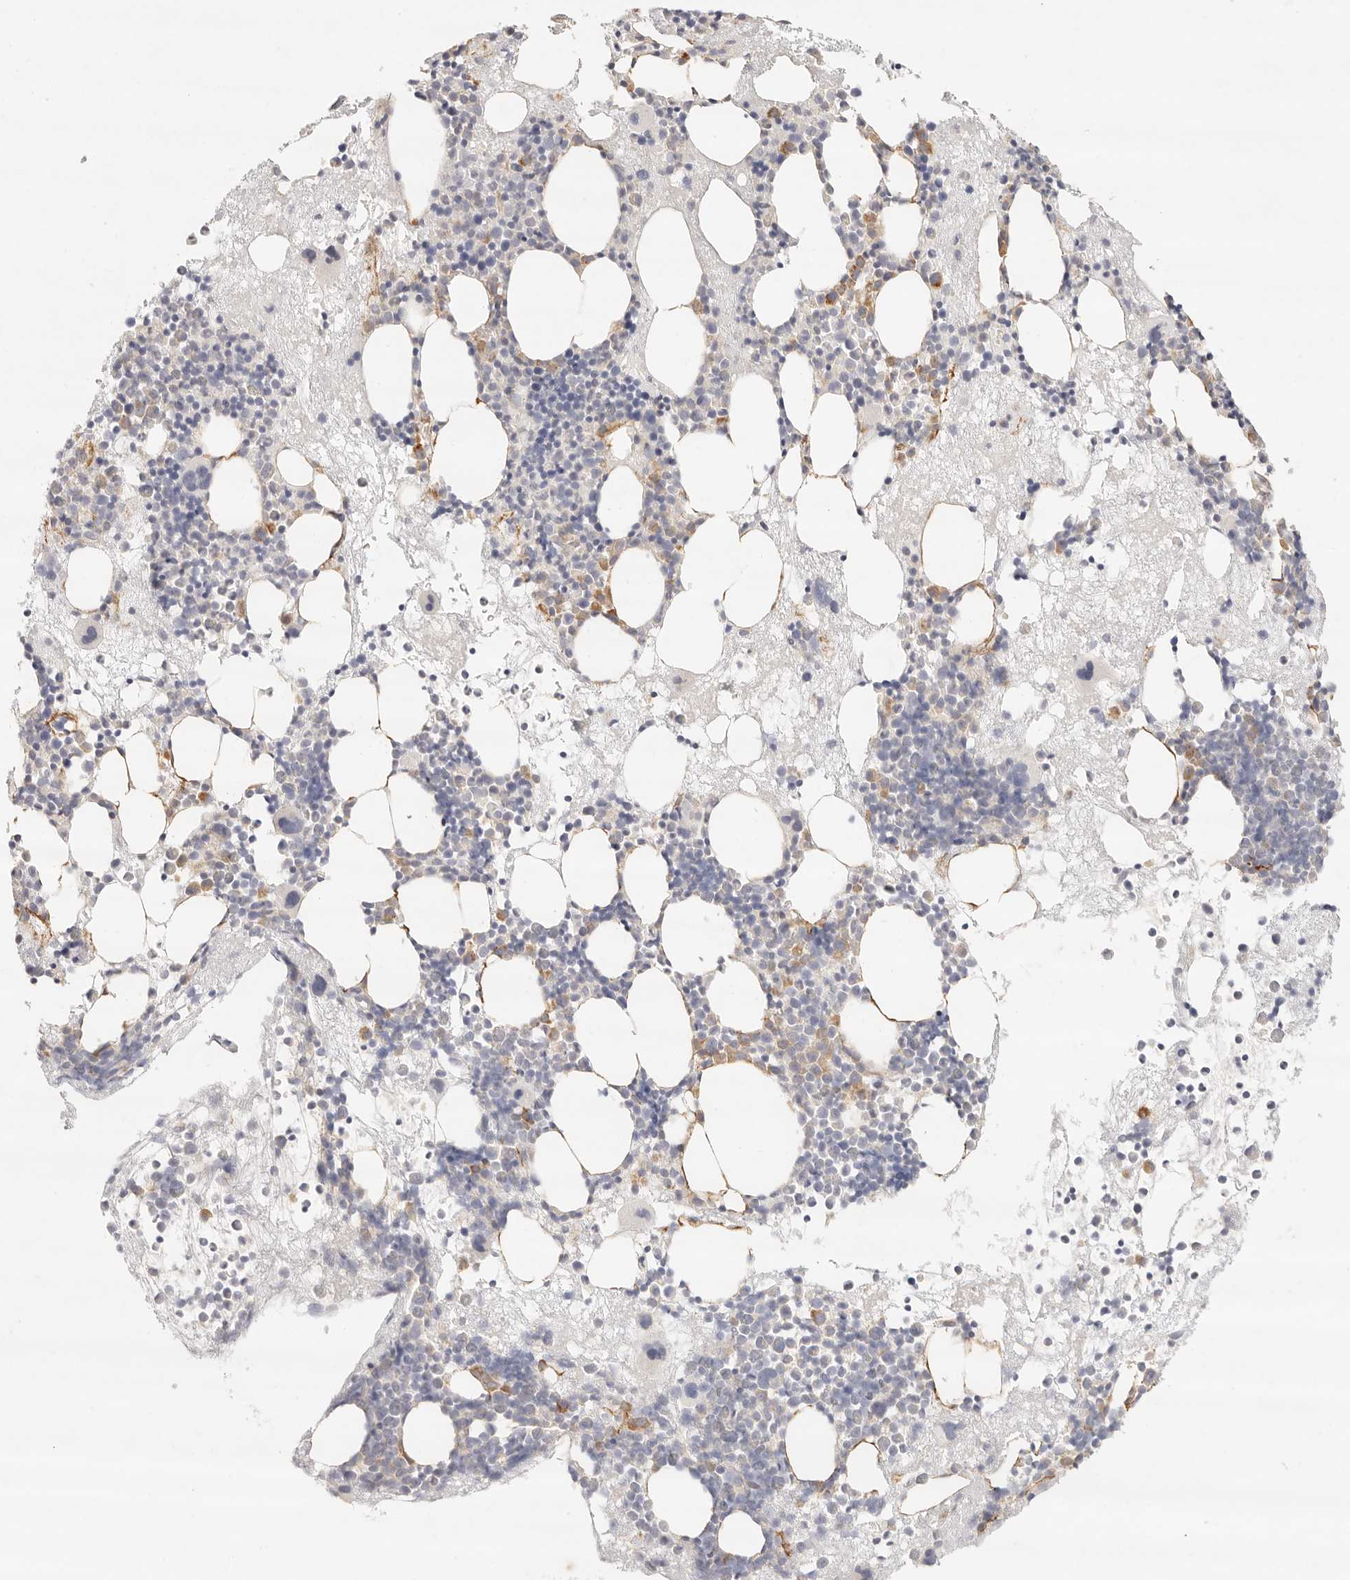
{"staining": {"intensity": "moderate", "quantity": "<25%", "location": "cytoplasmic/membranous"}, "tissue": "bone marrow", "cell_type": "Hematopoietic cells", "image_type": "normal", "snomed": [{"axis": "morphology", "description": "Normal tissue, NOS"}, {"axis": "topography", "description": "Bone marrow"}], "caption": "A high-resolution image shows IHC staining of unremarkable bone marrow, which demonstrates moderate cytoplasmic/membranous expression in about <25% of hematopoietic cells.", "gene": "GPR156", "patient": {"sex": "male", "age": 50}}